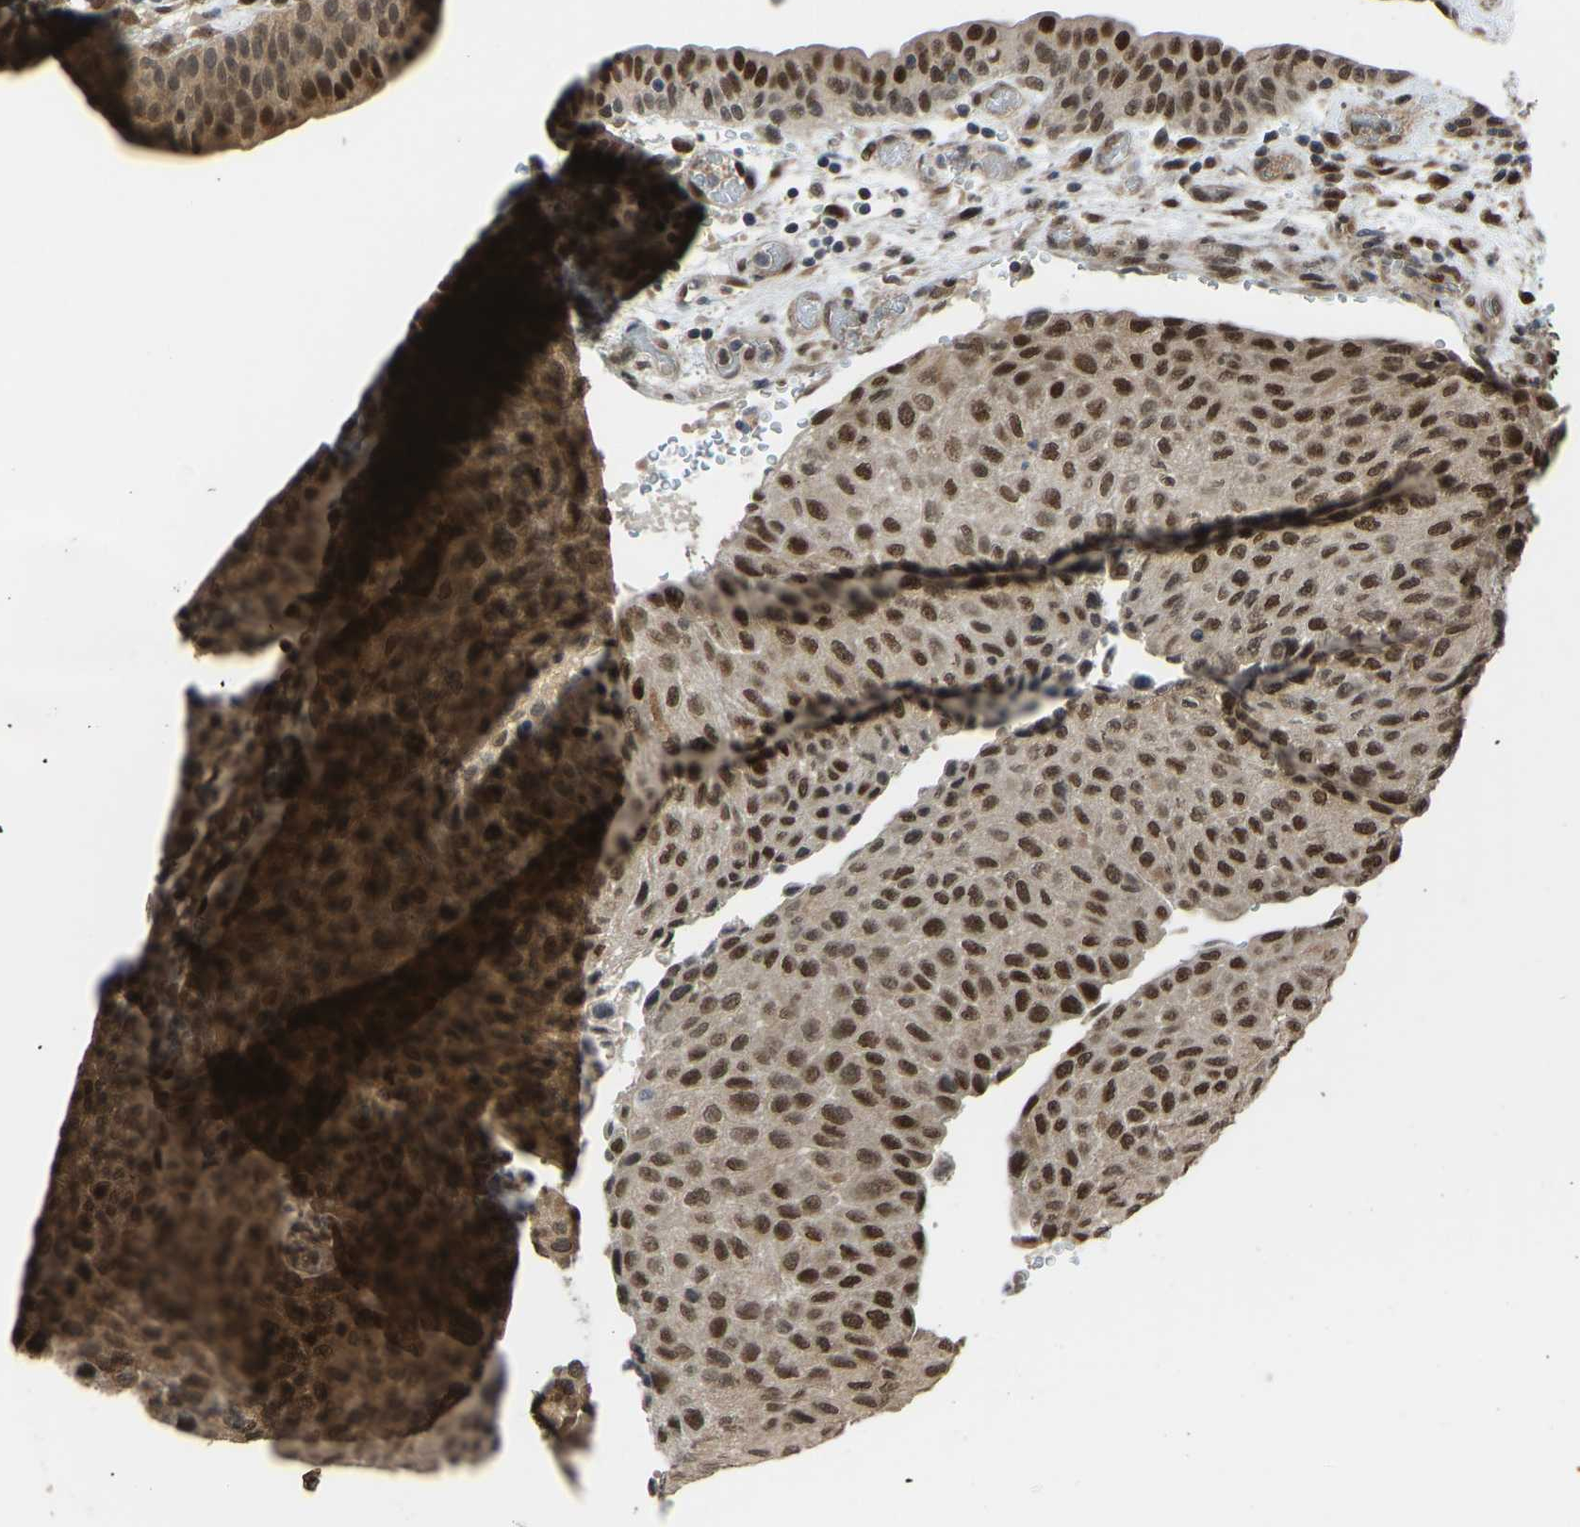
{"staining": {"intensity": "strong", "quantity": ">75%", "location": "nuclear"}, "tissue": "urothelial cancer", "cell_type": "Tumor cells", "image_type": "cancer", "snomed": [{"axis": "morphology", "description": "Urothelial carcinoma, Low grade"}, {"axis": "morphology", "description": "Urothelial carcinoma, High grade"}, {"axis": "topography", "description": "Urinary bladder"}], "caption": "Tumor cells demonstrate high levels of strong nuclear expression in approximately >75% of cells in urothelial cancer.", "gene": "KPNA6", "patient": {"sex": "male", "age": 35}}